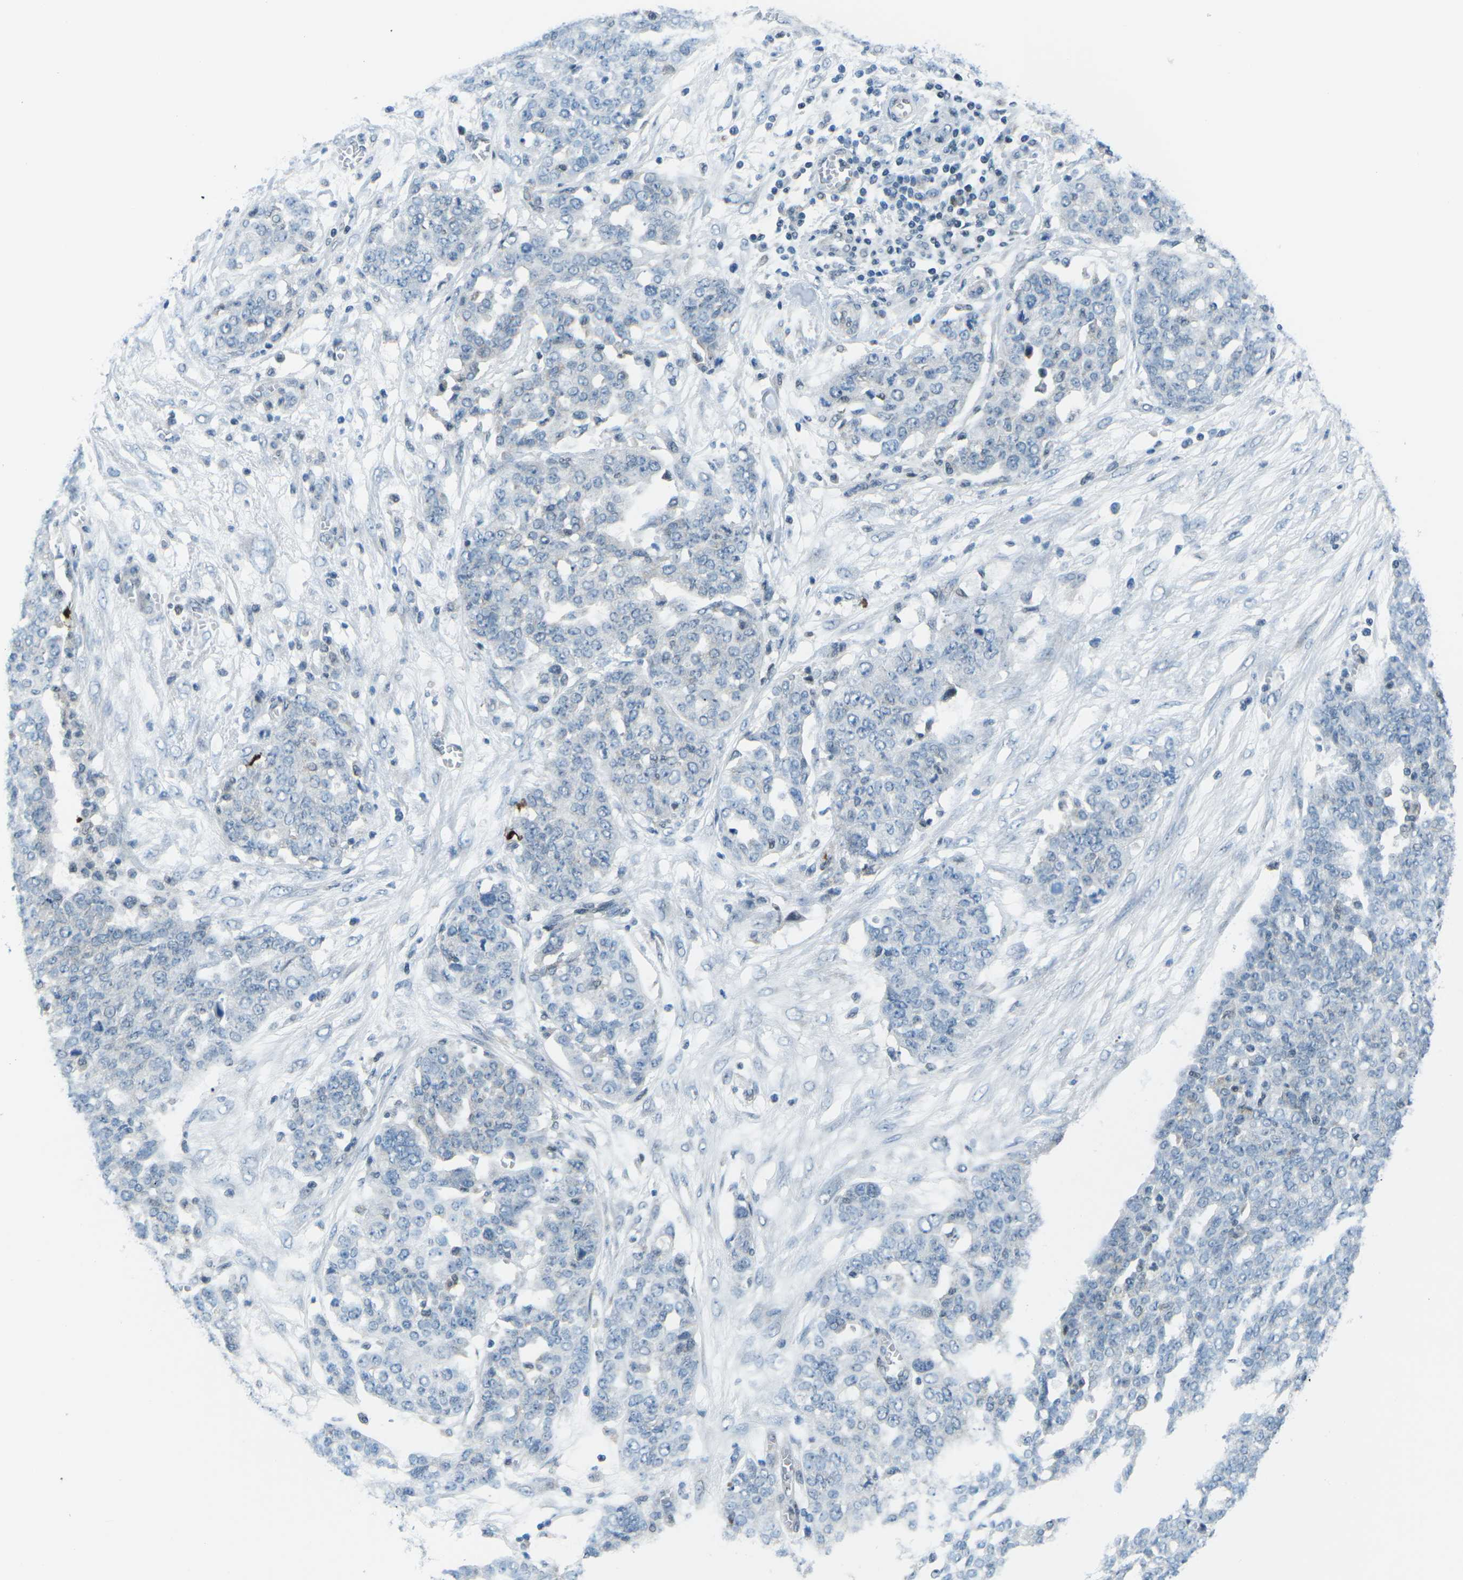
{"staining": {"intensity": "negative", "quantity": "none", "location": "none"}, "tissue": "ovarian cancer", "cell_type": "Tumor cells", "image_type": "cancer", "snomed": [{"axis": "morphology", "description": "Cystadenocarcinoma, serous, NOS"}, {"axis": "topography", "description": "Soft tissue"}, {"axis": "topography", "description": "Ovary"}], "caption": "The immunohistochemistry (IHC) image has no significant expression in tumor cells of ovarian serous cystadenocarcinoma tissue.", "gene": "MBNL1", "patient": {"sex": "female", "age": 57}}